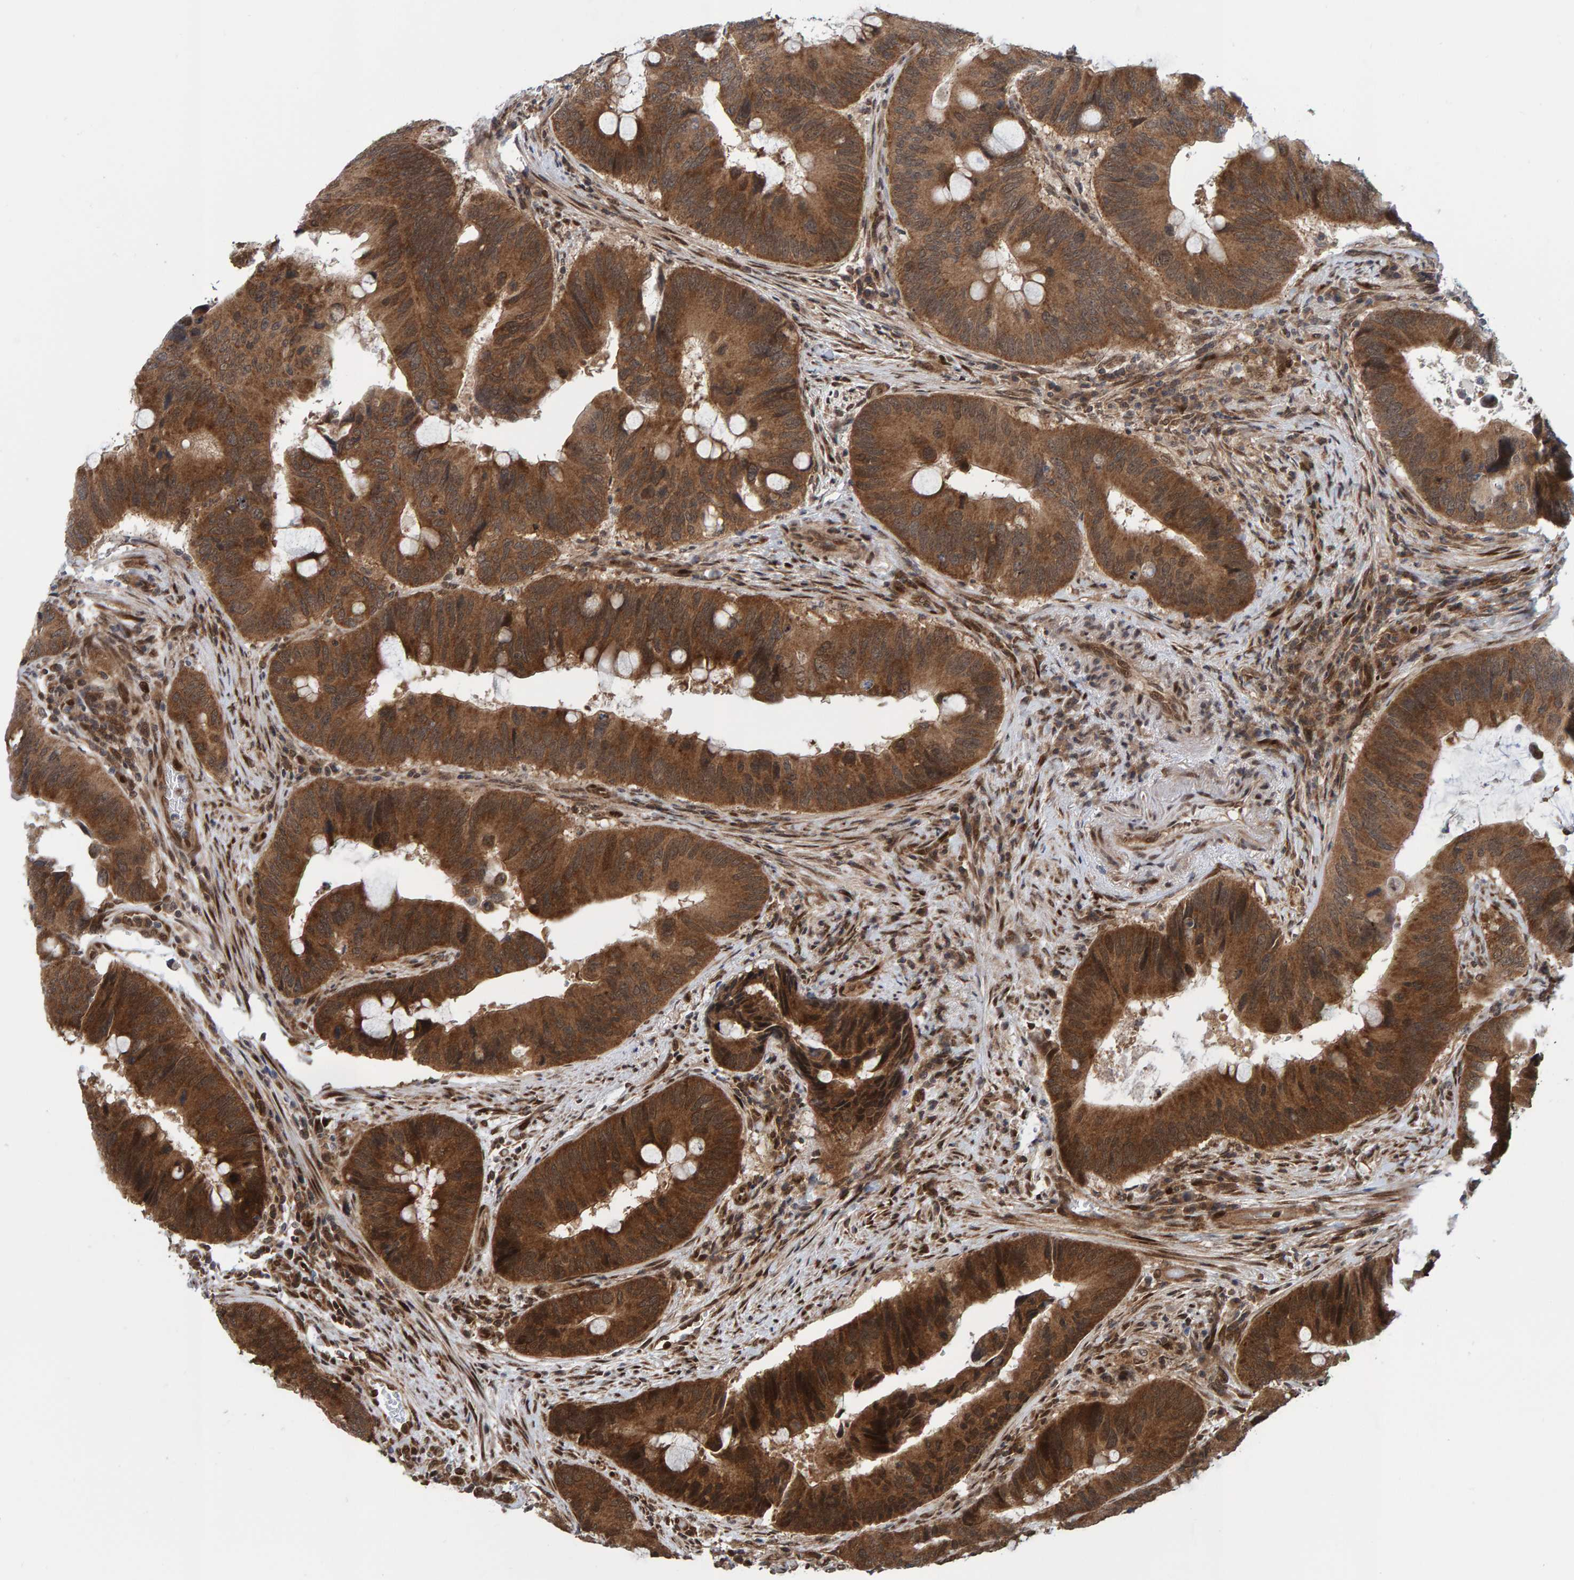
{"staining": {"intensity": "strong", "quantity": ">75%", "location": "cytoplasmic/membranous"}, "tissue": "colorectal cancer", "cell_type": "Tumor cells", "image_type": "cancer", "snomed": [{"axis": "morphology", "description": "Adenocarcinoma, NOS"}, {"axis": "topography", "description": "Colon"}], "caption": "Immunohistochemical staining of human colorectal adenocarcinoma shows high levels of strong cytoplasmic/membranous positivity in approximately >75% of tumor cells.", "gene": "ZNF366", "patient": {"sex": "male", "age": 71}}